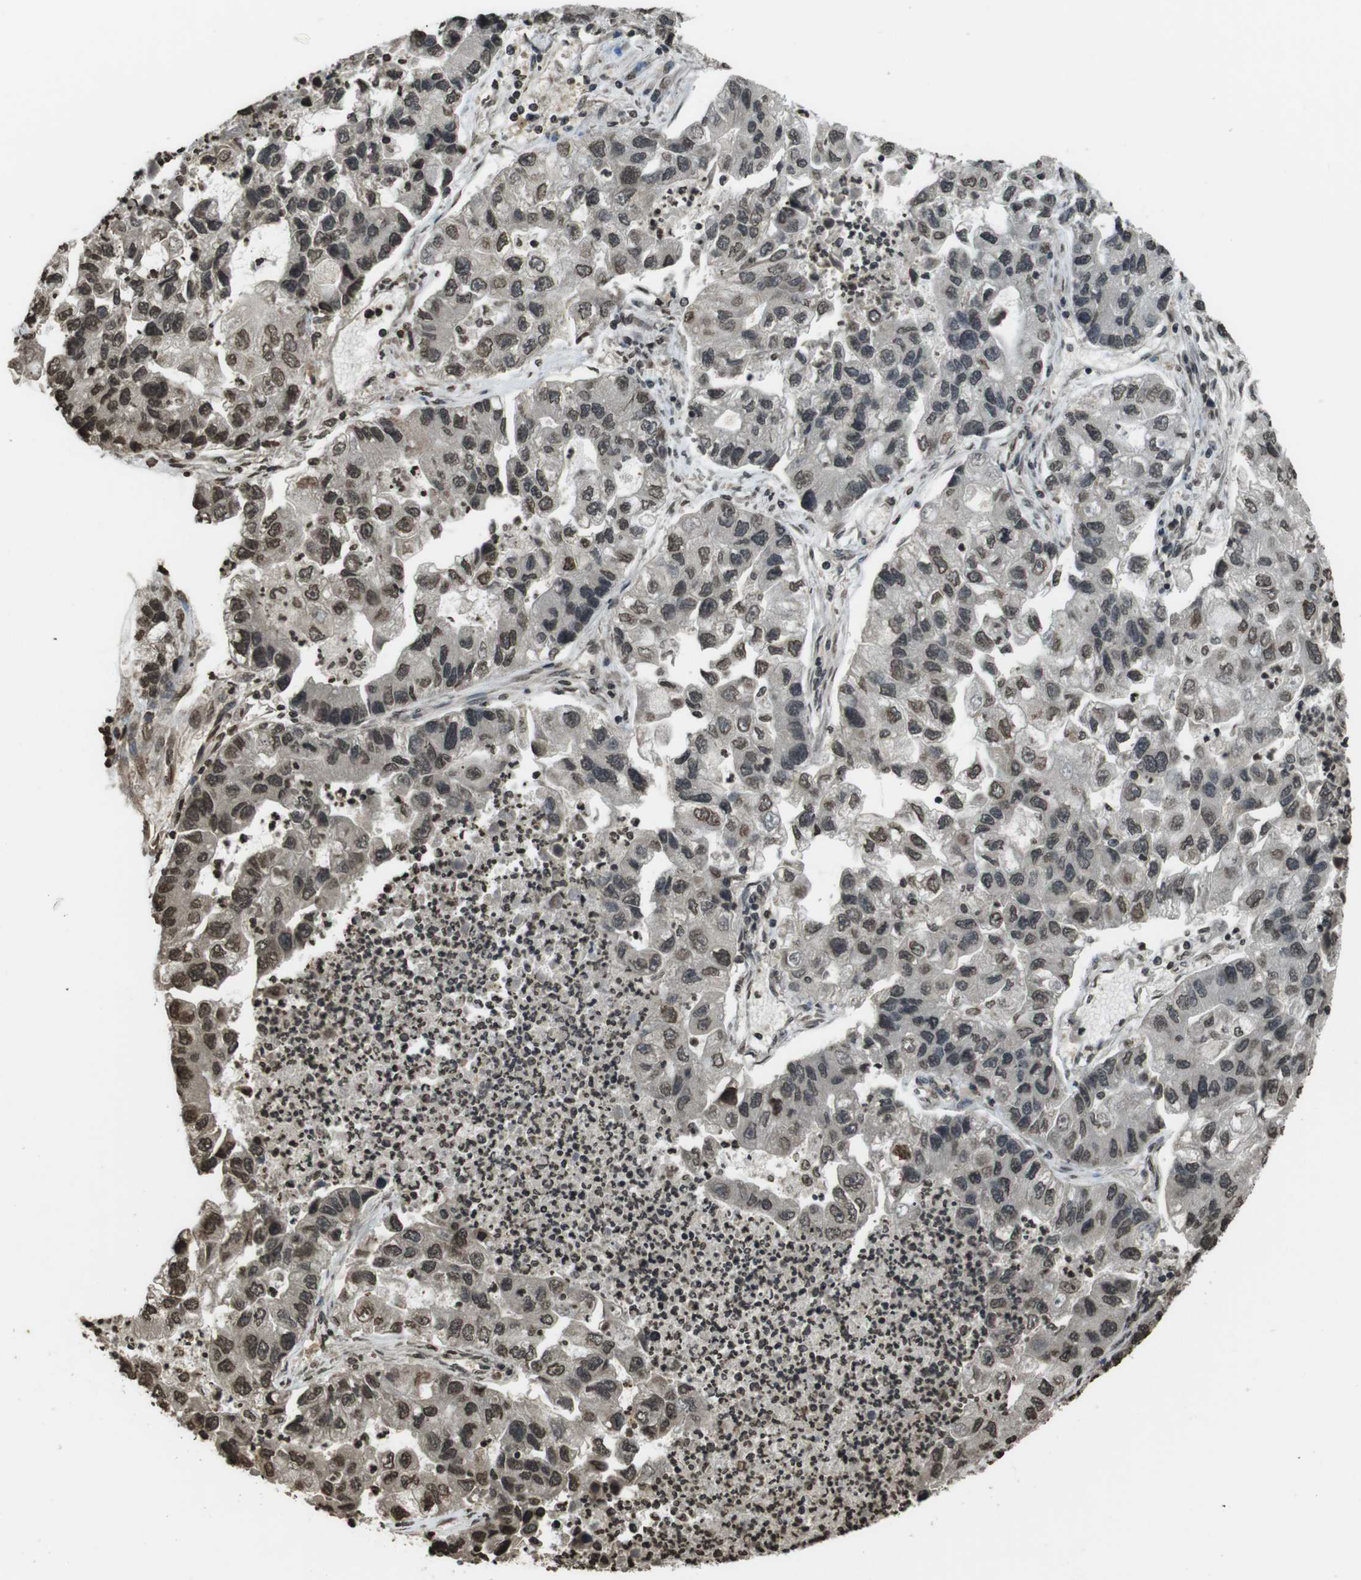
{"staining": {"intensity": "moderate", "quantity": ">75%", "location": "nuclear"}, "tissue": "lung cancer", "cell_type": "Tumor cells", "image_type": "cancer", "snomed": [{"axis": "morphology", "description": "Adenocarcinoma, NOS"}, {"axis": "topography", "description": "Lung"}], "caption": "A medium amount of moderate nuclear staining is identified in about >75% of tumor cells in lung adenocarcinoma tissue.", "gene": "MAF", "patient": {"sex": "female", "age": 51}}